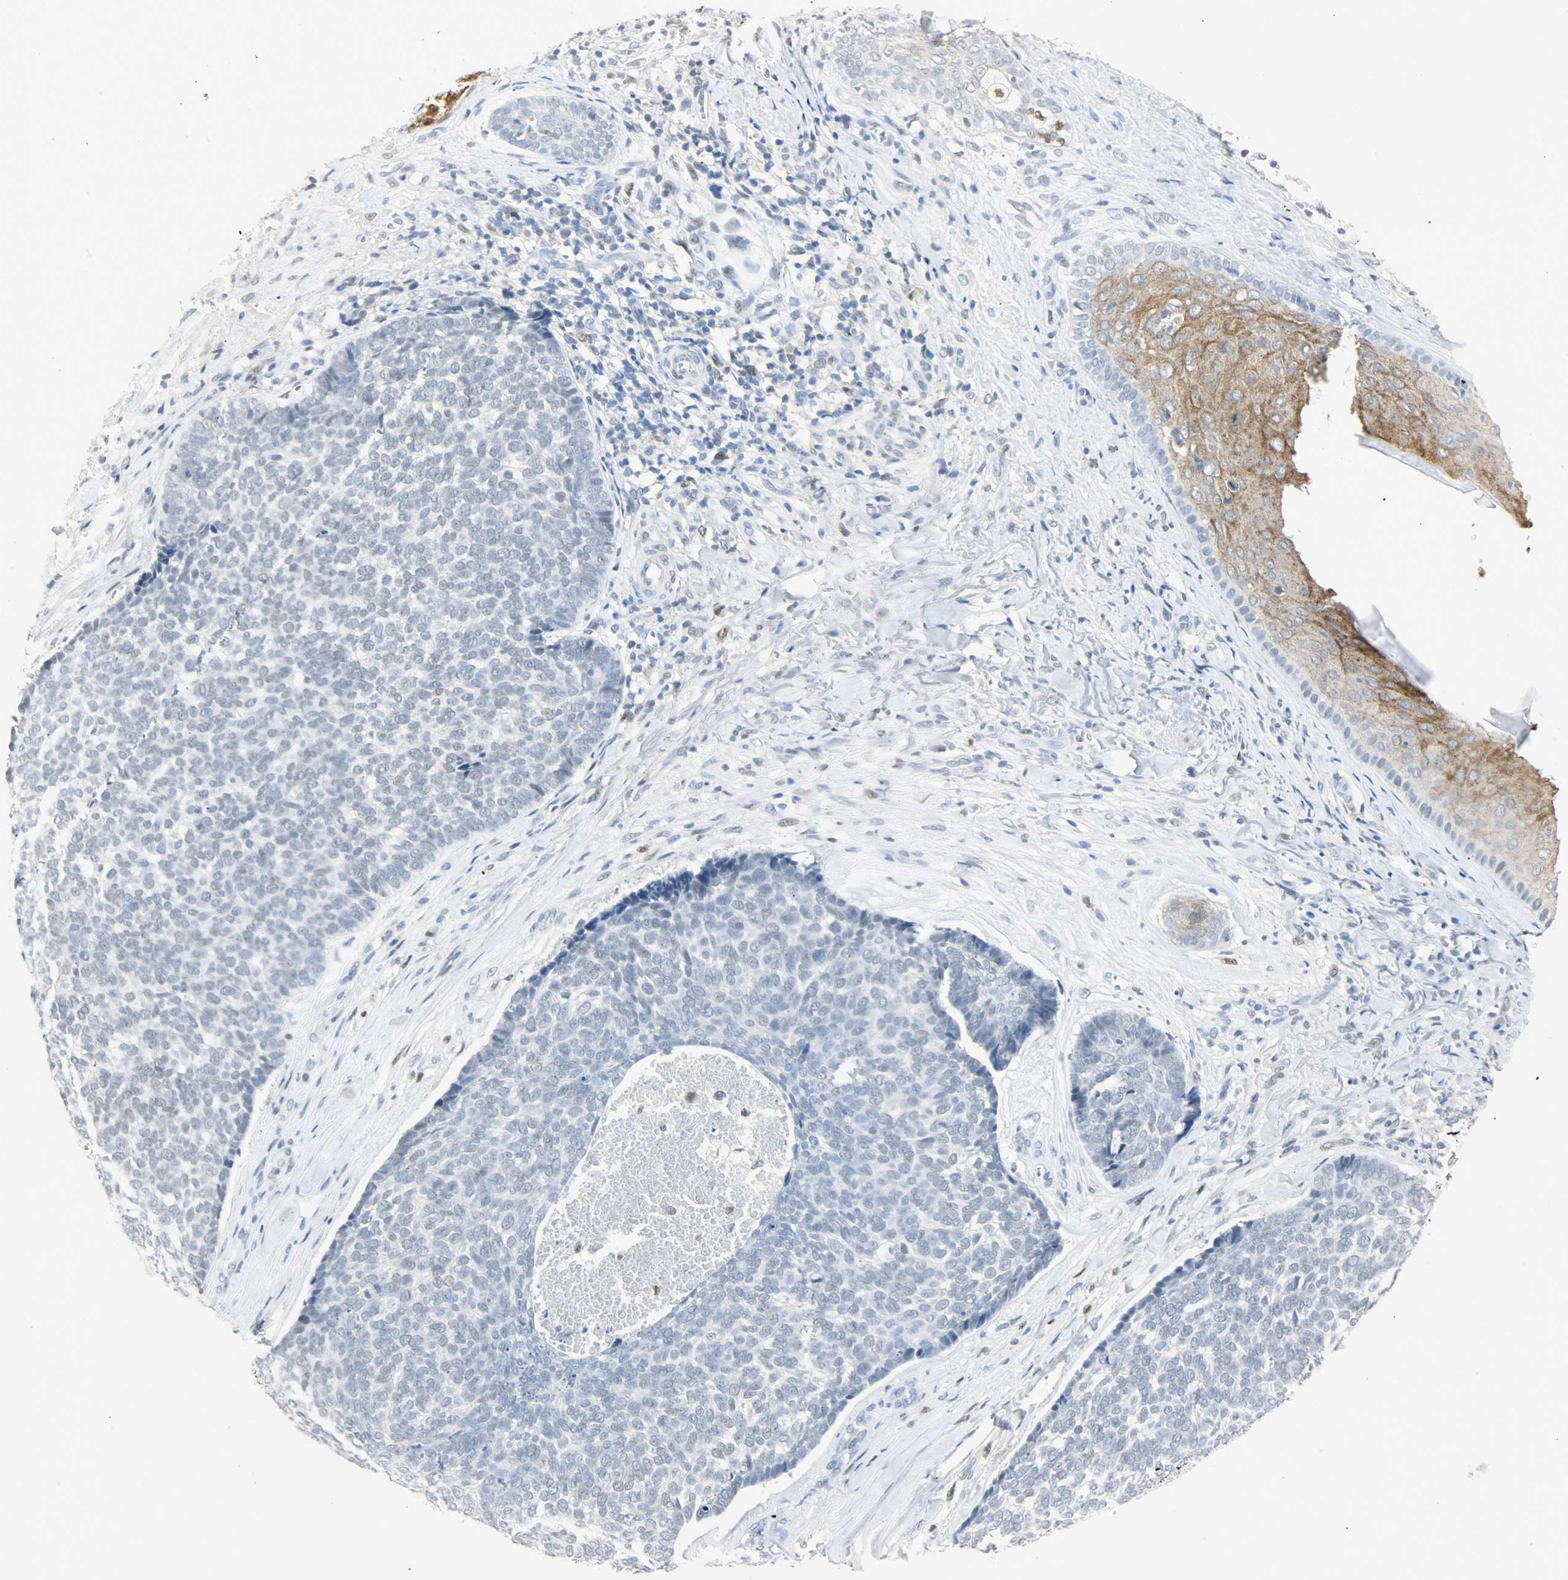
{"staining": {"intensity": "negative", "quantity": "none", "location": "none"}, "tissue": "skin cancer", "cell_type": "Tumor cells", "image_type": "cancer", "snomed": [{"axis": "morphology", "description": "Basal cell carcinoma"}, {"axis": "topography", "description": "Skin"}], "caption": "High magnification brightfield microscopy of skin basal cell carcinoma stained with DAB (brown) and counterstained with hematoxylin (blue): tumor cells show no significant expression.", "gene": "PPARG", "patient": {"sex": "male", "age": 84}}